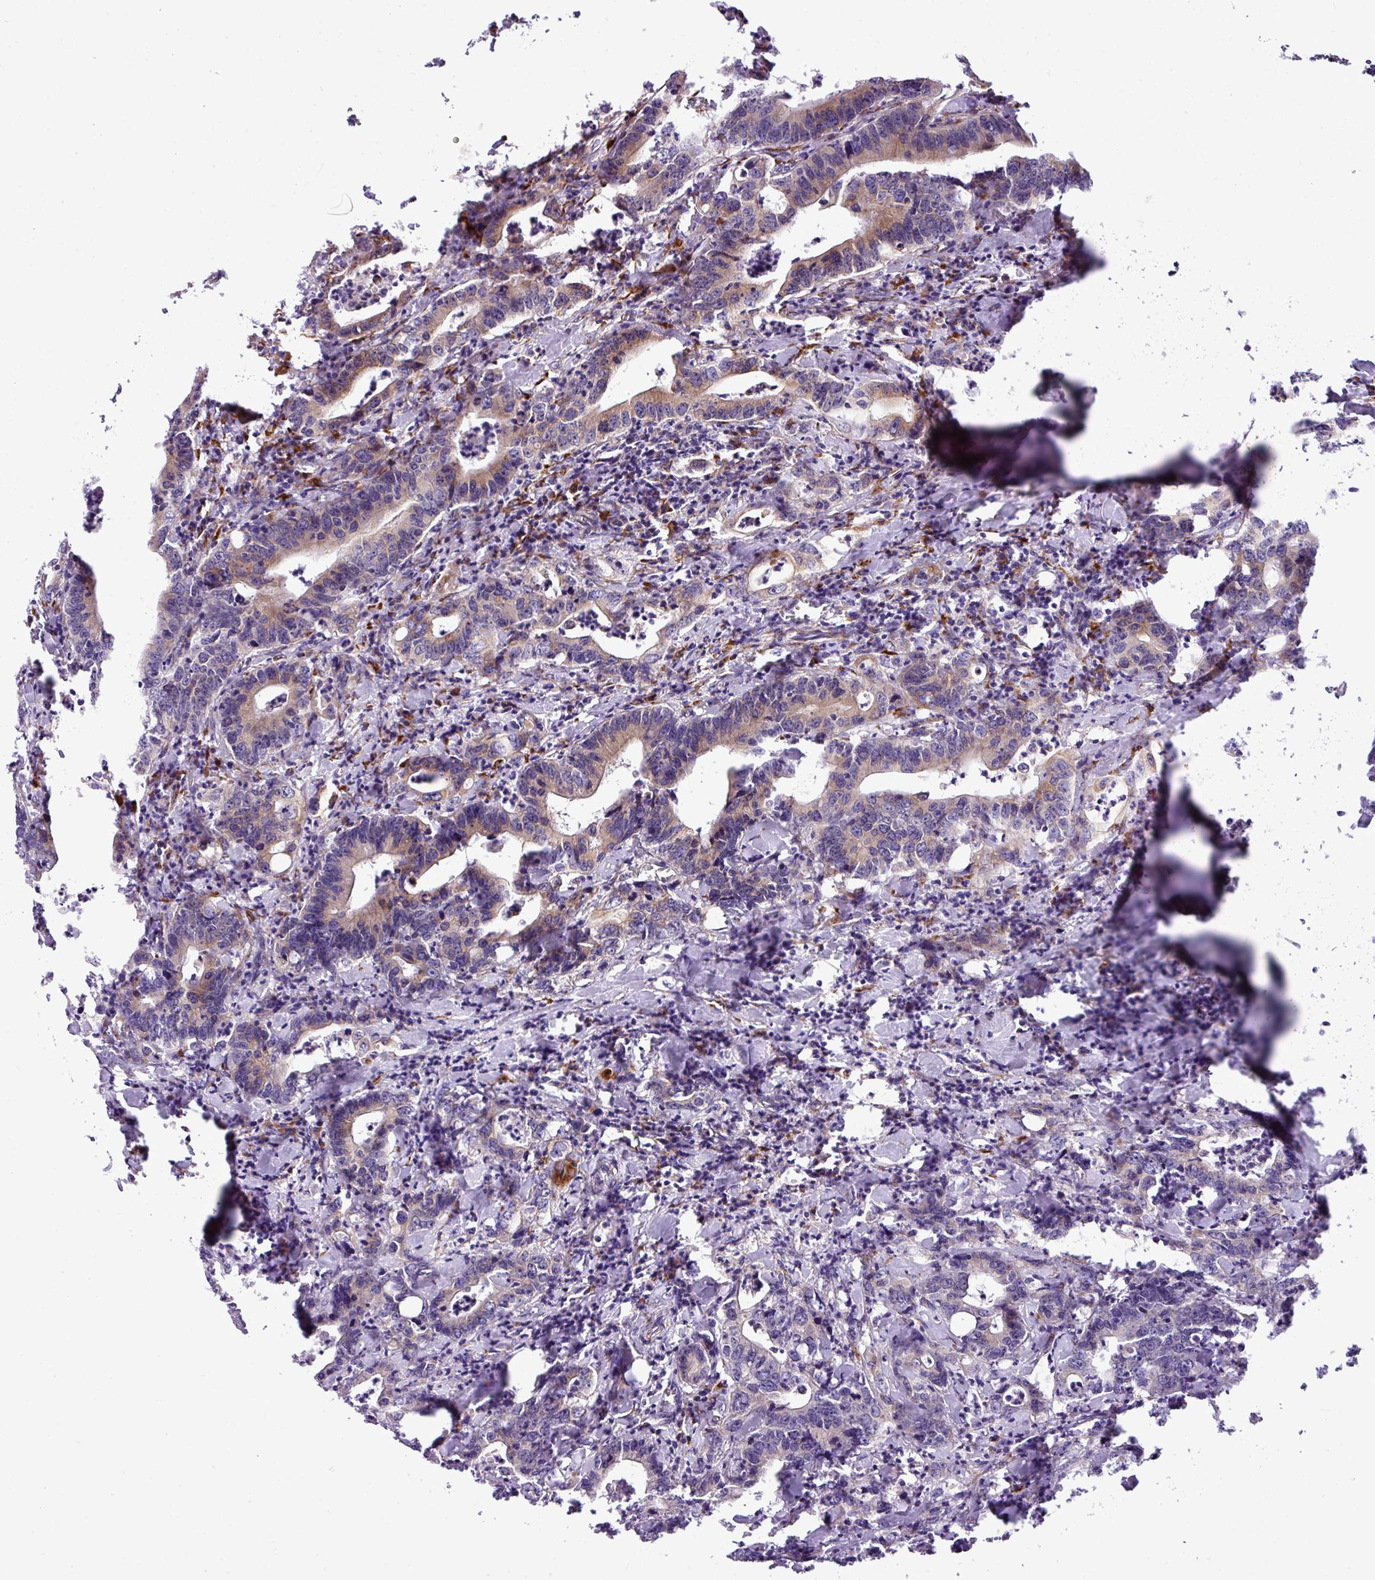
{"staining": {"intensity": "moderate", "quantity": "<25%", "location": "cytoplasmic/membranous"}, "tissue": "colorectal cancer", "cell_type": "Tumor cells", "image_type": "cancer", "snomed": [{"axis": "morphology", "description": "Adenocarcinoma, NOS"}, {"axis": "topography", "description": "Colon"}], "caption": "A brown stain highlights moderate cytoplasmic/membranous staining of a protein in adenocarcinoma (colorectal) tumor cells. The protein is stained brown, and the nuclei are stained in blue (DAB (3,3'-diaminobenzidine) IHC with brightfield microscopy, high magnification).", "gene": "CFAP97", "patient": {"sex": "female", "age": 75}}